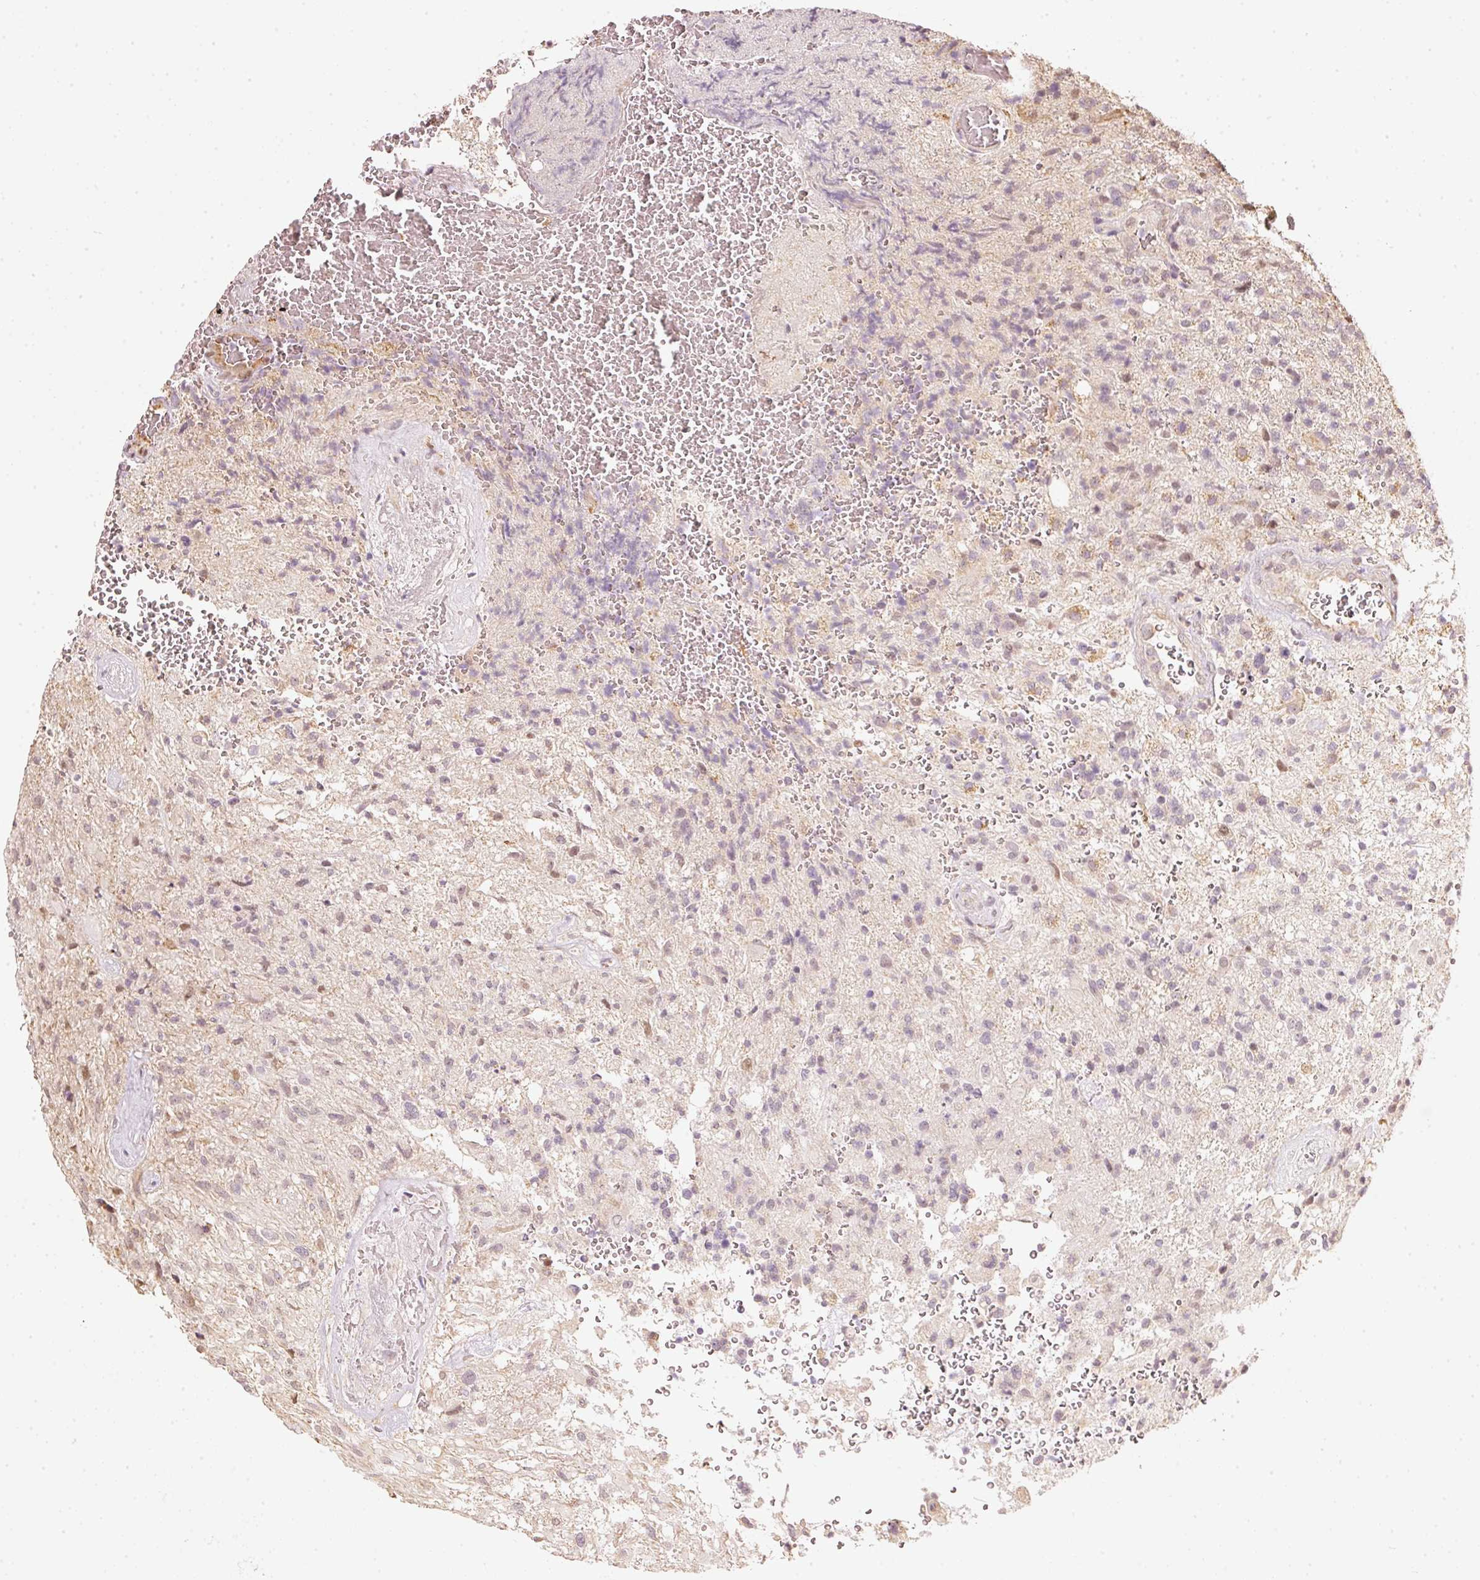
{"staining": {"intensity": "weak", "quantity": "<25%", "location": "nuclear"}, "tissue": "glioma", "cell_type": "Tumor cells", "image_type": "cancer", "snomed": [{"axis": "morphology", "description": "Glioma, malignant, High grade"}, {"axis": "topography", "description": "Brain"}], "caption": "Immunohistochemical staining of human glioma demonstrates no significant expression in tumor cells.", "gene": "RAB35", "patient": {"sex": "male", "age": 56}}